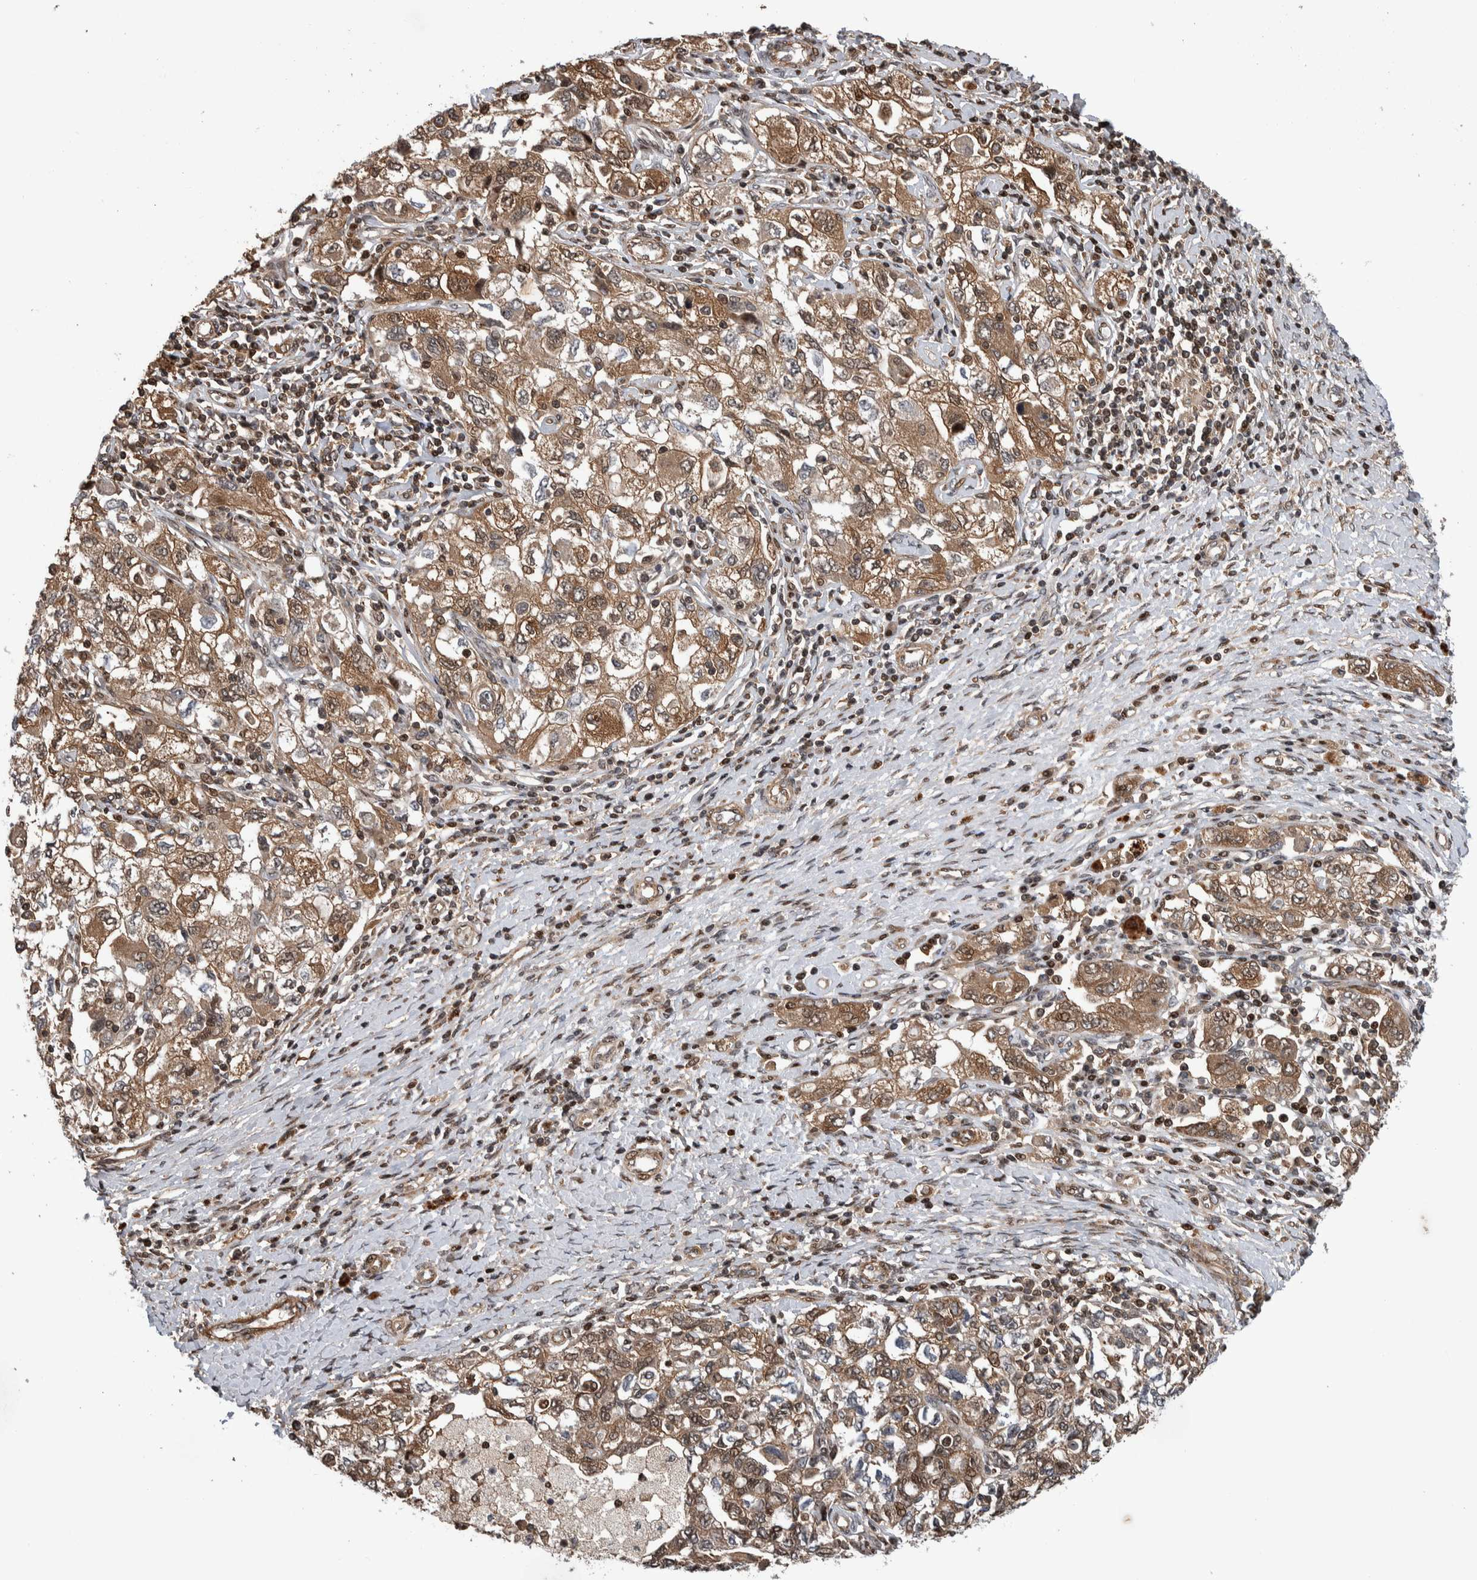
{"staining": {"intensity": "moderate", "quantity": ">75%", "location": "cytoplasmic/membranous"}, "tissue": "ovarian cancer", "cell_type": "Tumor cells", "image_type": "cancer", "snomed": [{"axis": "morphology", "description": "Carcinoma, NOS"}, {"axis": "morphology", "description": "Cystadenocarcinoma, serous, NOS"}, {"axis": "topography", "description": "Ovary"}], "caption": "Ovarian carcinoma stained with a brown dye exhibits moderate cytoplasmic/membranous positive staining in about >75% of tumor cells.", "gene": "ARFGEF1", "patient": {"sex": "female", "age": 69}}